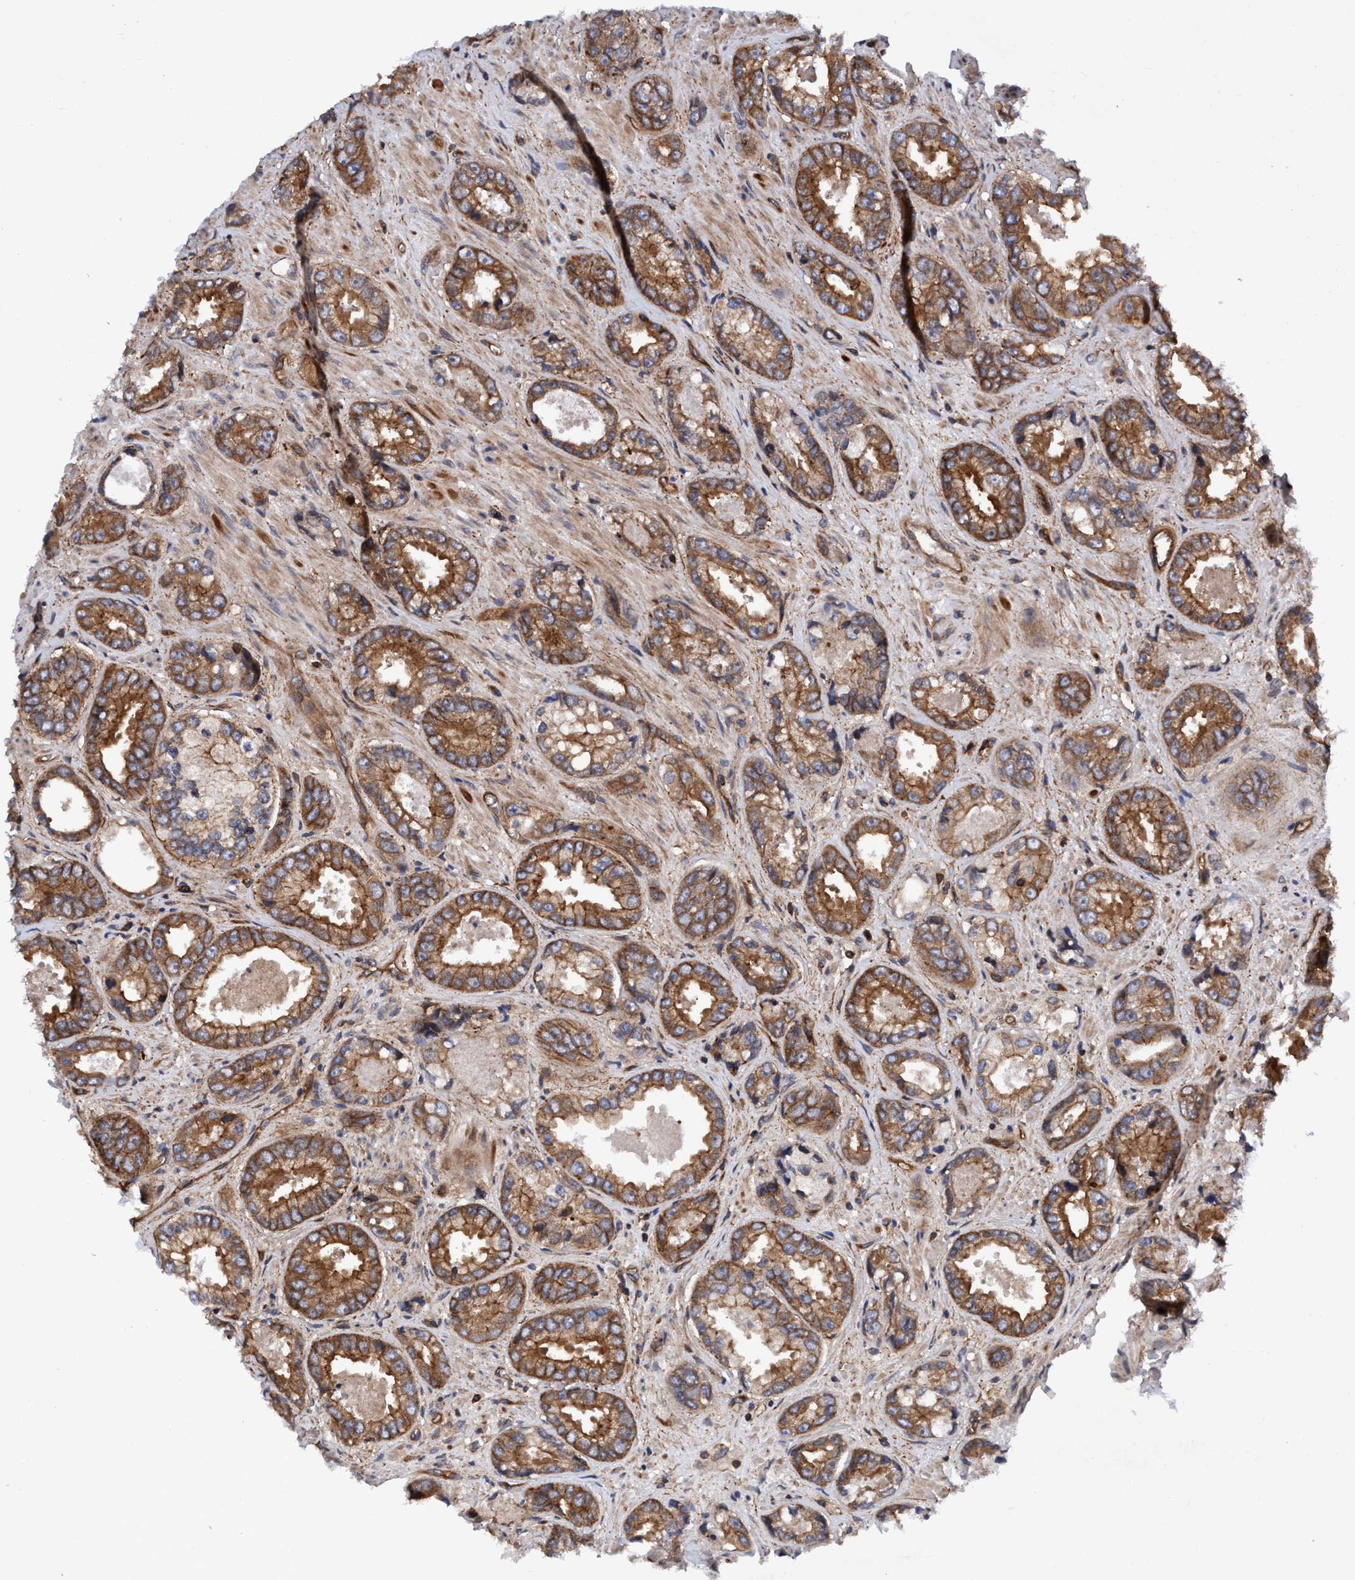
{"staining": {"intensity": "moderate", "quantity": ">75%", "location": "cytoplasmic/membranous"}, "tissue": "prostate cancer", "cell_type": "Tumor cells", "image_type": "cancer", "snomed": [{"axis": "morphology", "description": "Adenocarcinoma, High grade"}, {"axis": "topography", "description": "Prostate"}], "caption": "The photomicrograph demonstrates immunohistochemical staining of prostate cancer. There is moderate cytoplasmic/membranous positivity is appreciated in approximately >75% of tumor cells.", "gene": "MCM3AP", "patient": {"sex": "male", "age": 61}}